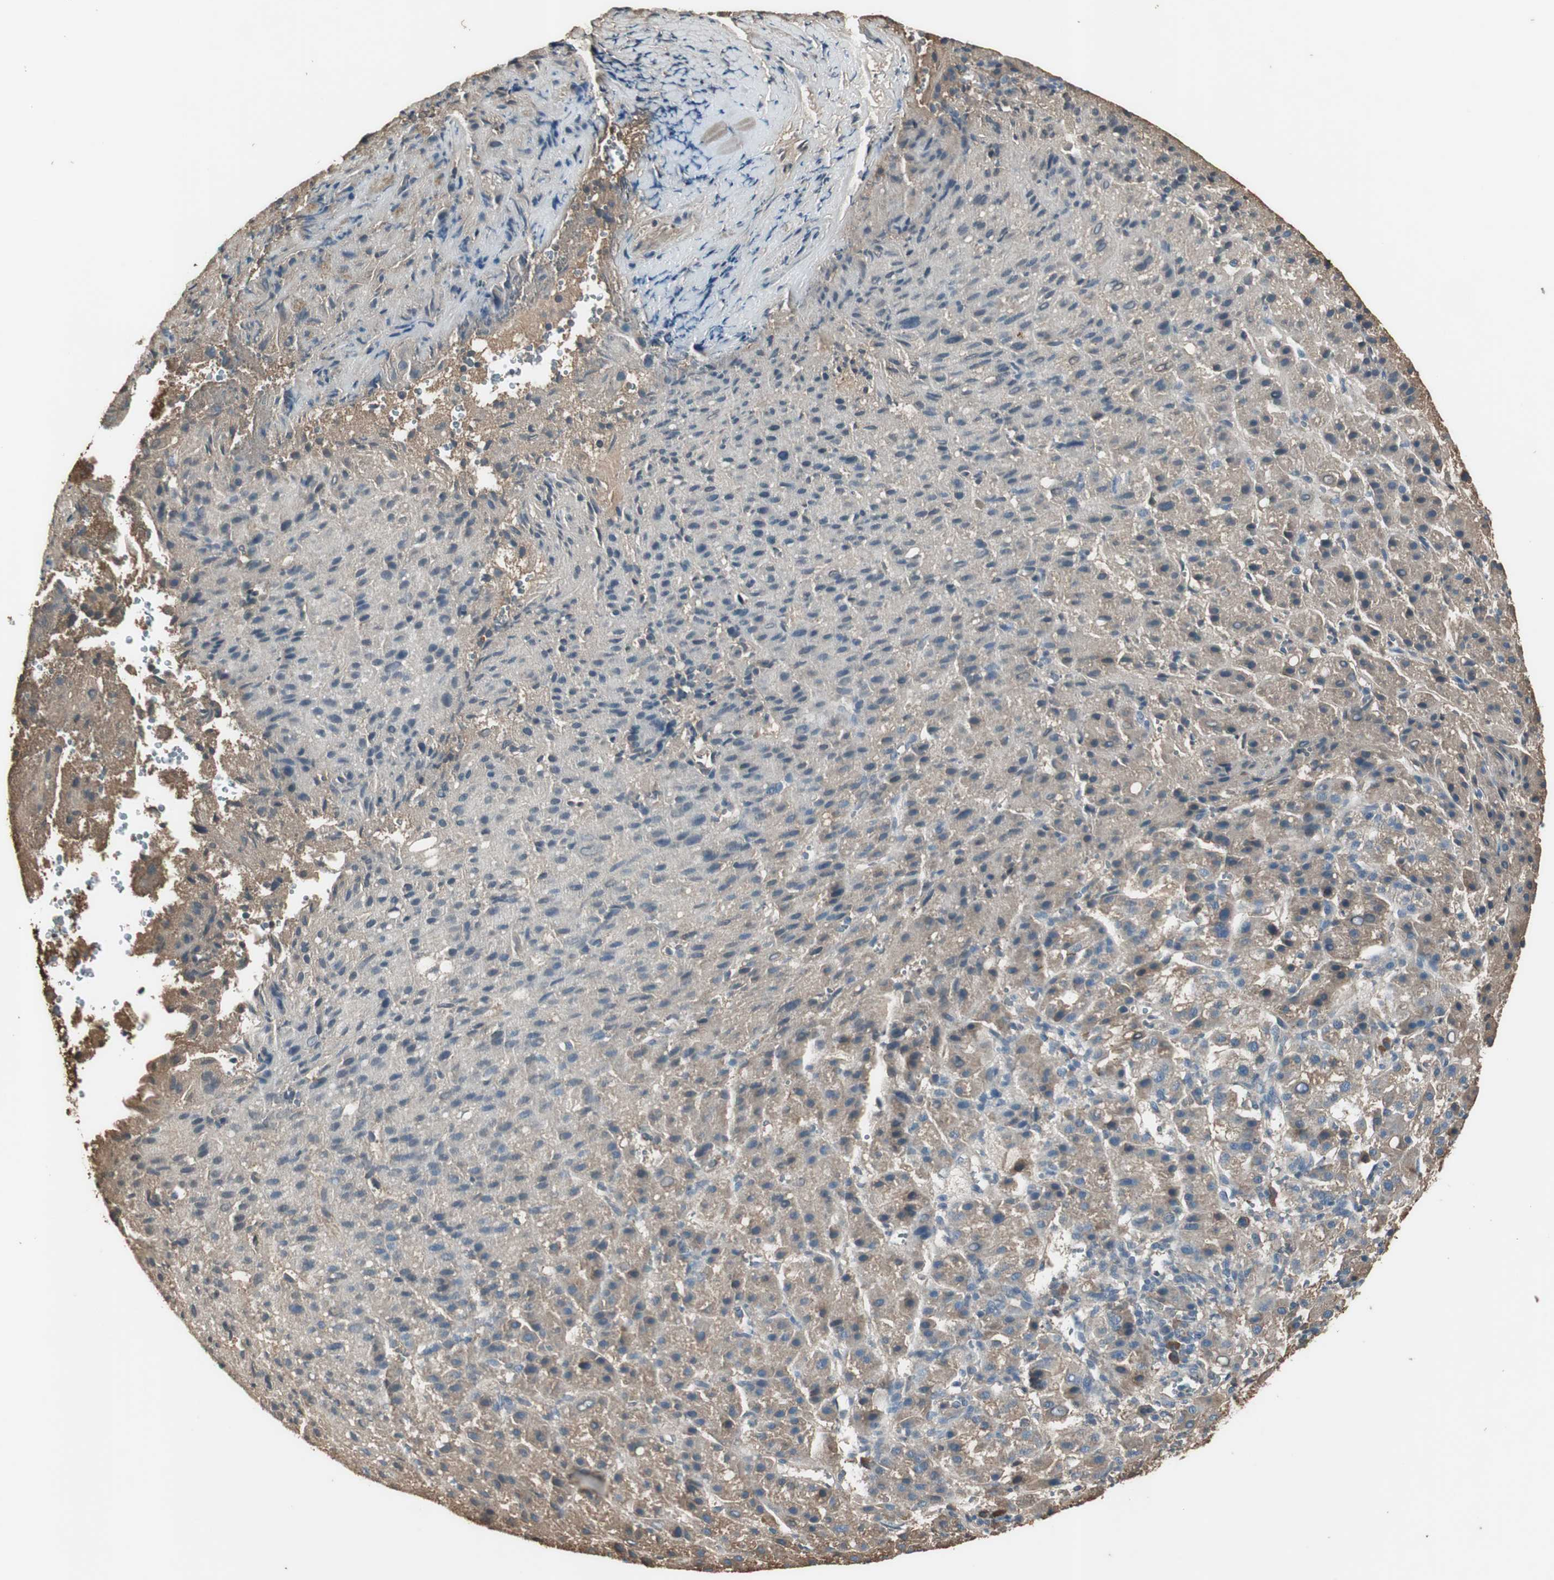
{"staining": {"intensity": "weak", "quantity": "25%-75%", "location": "cytoplasmic/membranous"}, "tissue": "liver cancer", "cell_type": "Tumor cells", "image_type": "cancer", "snomed": [{"axis": "morphology", "description": "Carcinoma, Hepatocellular, NOS"}, {"axis": "topography", "description": "Liver"}], "caption": "Immunohistochemistry (DAB) staining of human hepatocellular carcinoma (liver) reveals weak cytoplasmic/membranous protein staining in about 25%-75% of tumor cells. Nuclei are stained in blue.", "gene": "MMP14", "patient": {"sex": "female", "age": 58}}